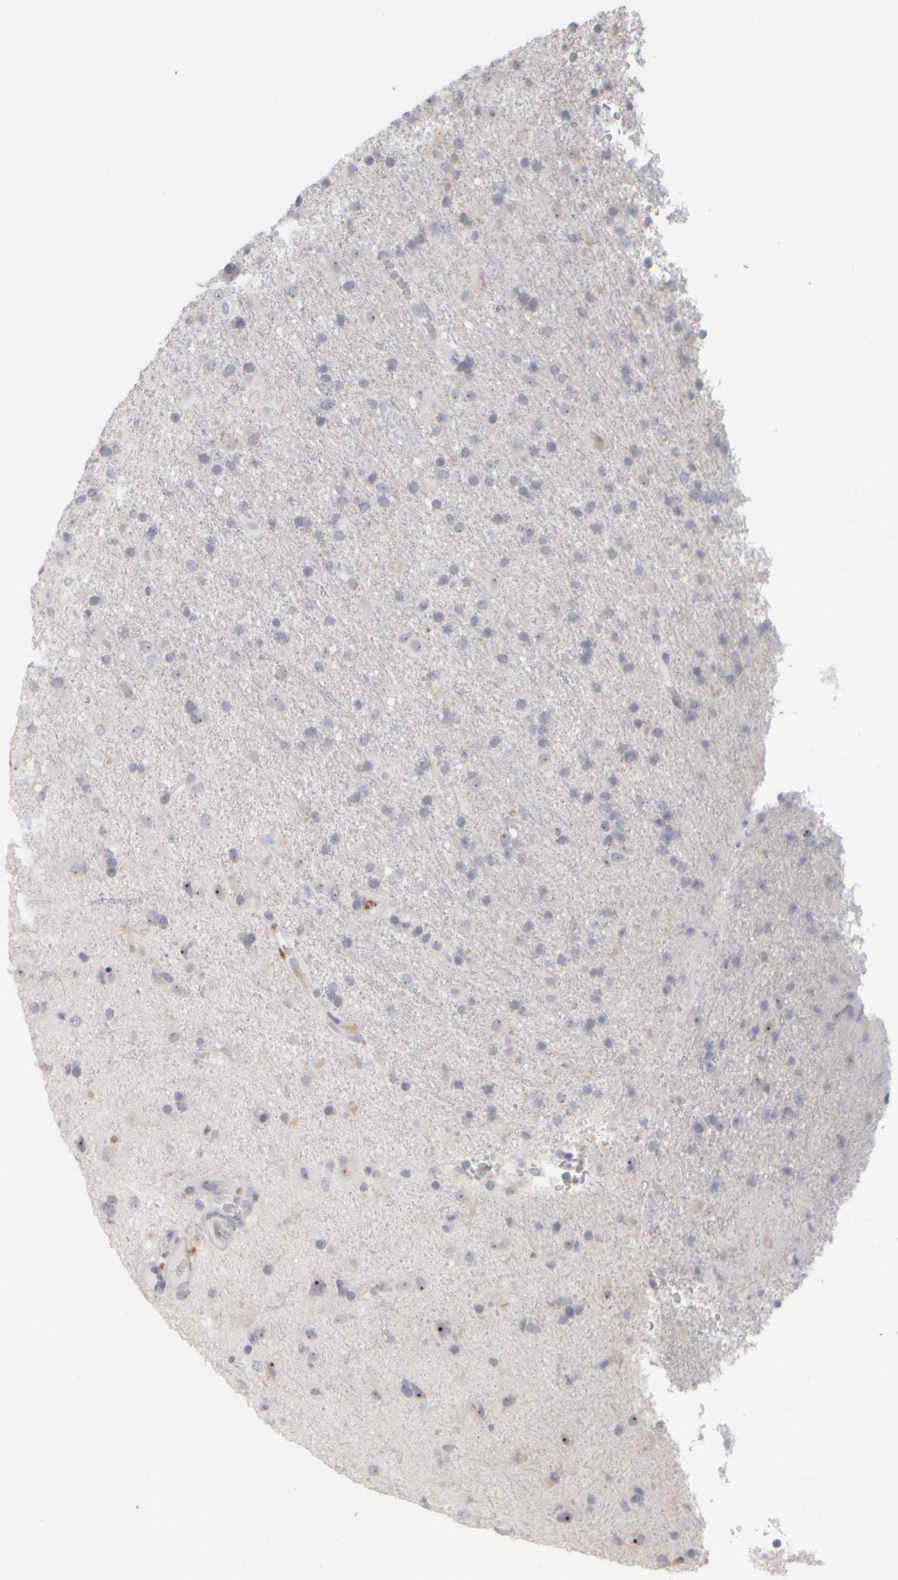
{"staining": {"intensity": "strong", "quantity": "<25%", "location": "nuclear"}, "tissue": "glioma", "cell_type": "Tumor cells", "image_type": "cancer", "snomed": [{"axis": "morphology", "description": "Glioma, malignant, Low grade"}, {"axis": "topography", "description": "Brain"}], "caption": "The immunohistochemical stain labels strong nuclear positivity in tumor cells of glioma tissue. (Stains: DAB in brown, nuclei in blue, Microscopy: brightfield microscopy at high magnification).", "gene": "DCXR", "patient": {"sex": "male", "age": 65}}